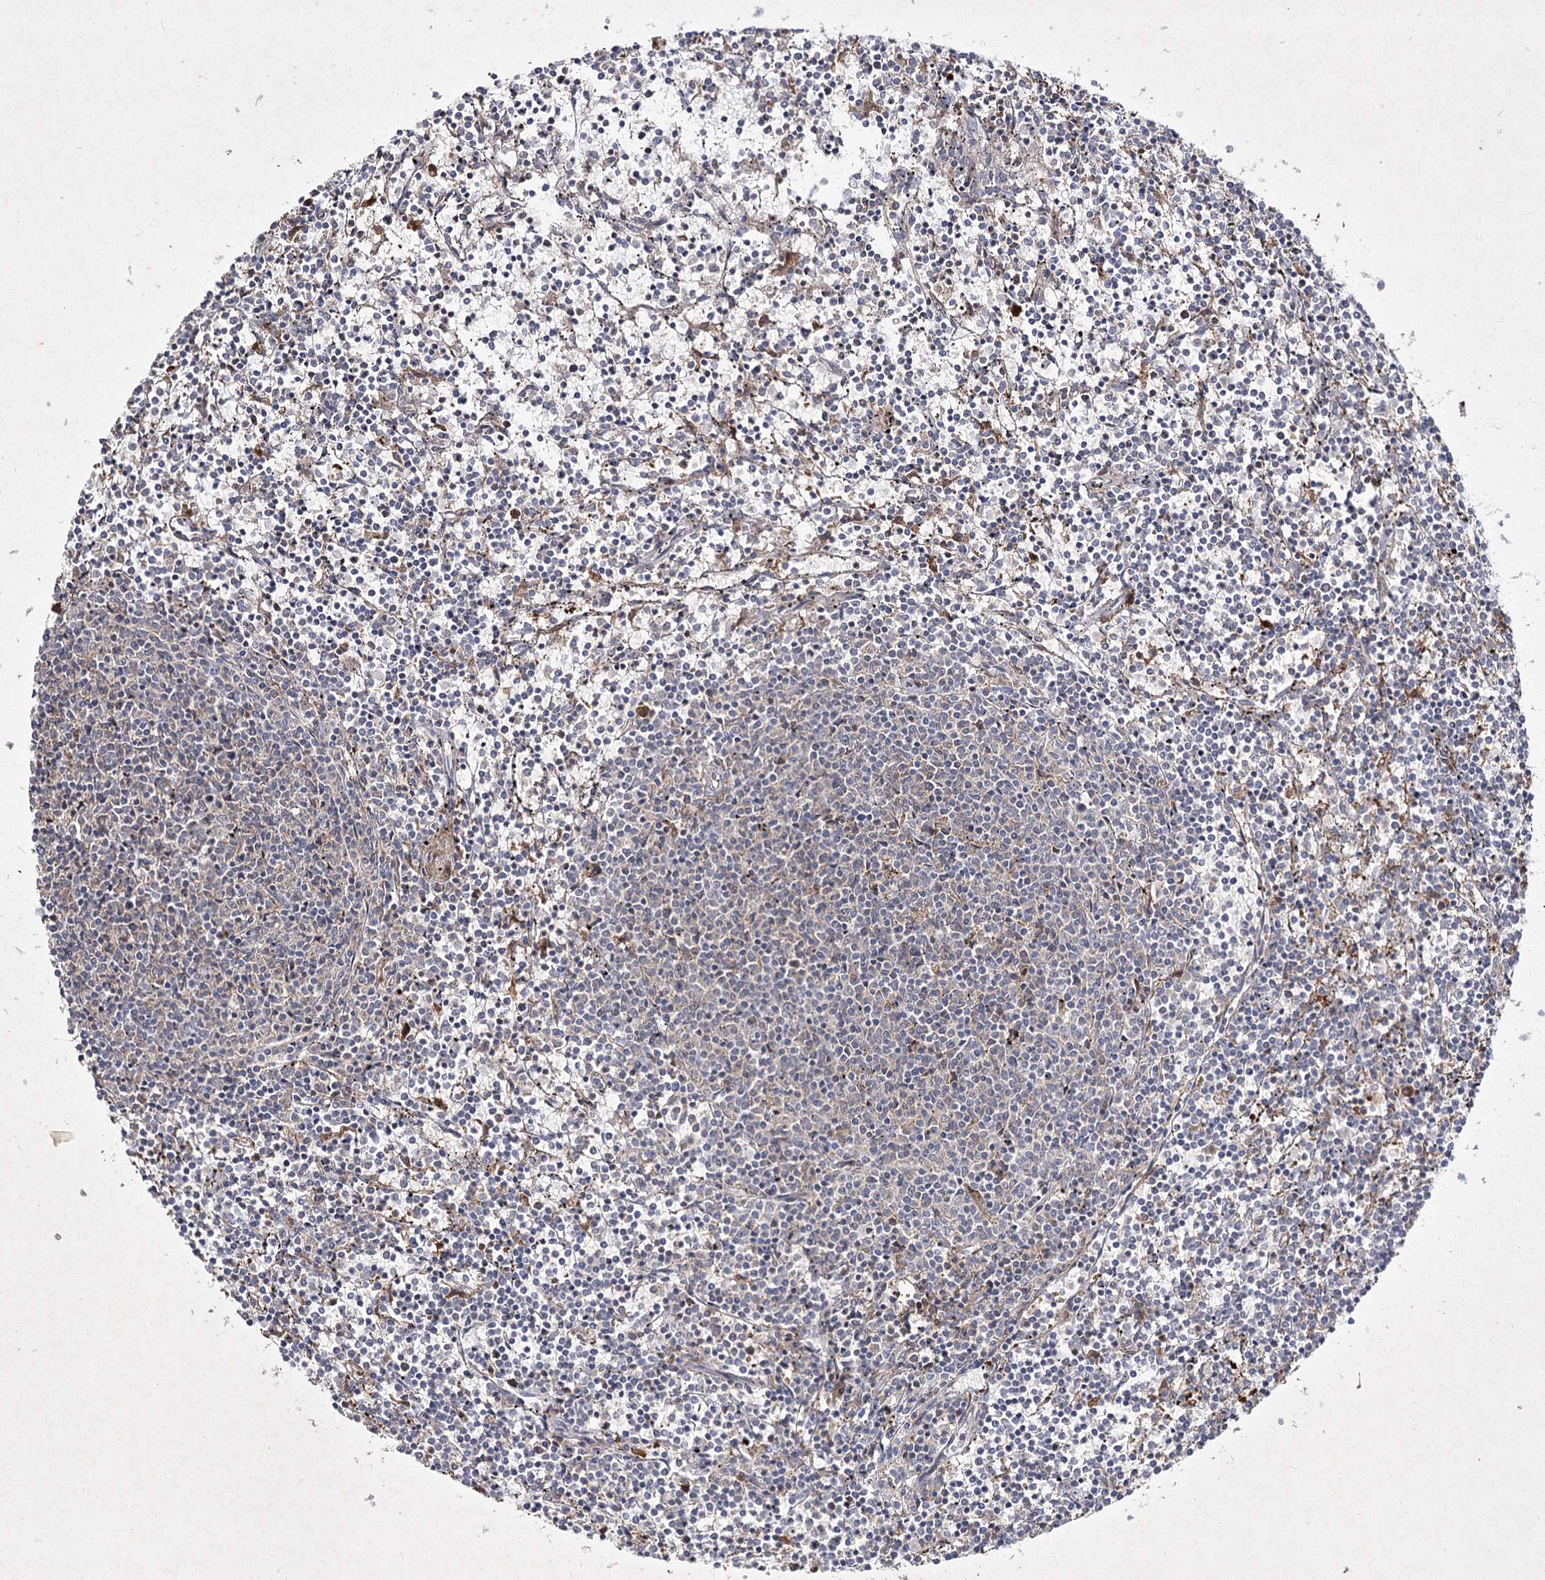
{"staining": {"intensity": "negative", "quantity": "none", "location": "none"}, "tissue": "lymphoma", "cell_type": "Tumor cells", "image_type": "cancer", "snomed": [{"axis": "morphology", "description": "Malignant lymphoma, non-Hodgkin's type, Low grade"}, {"axis": "topography", "description": "Spleen"}], "caption": "Malignant lymphoma, non-Hodgkin's type (low-grade) was stained to show a protein in brown. There is no significant staining in tumor cells.", "gene": "CIB2", "patient": {"sex": "female", "age": 50}}